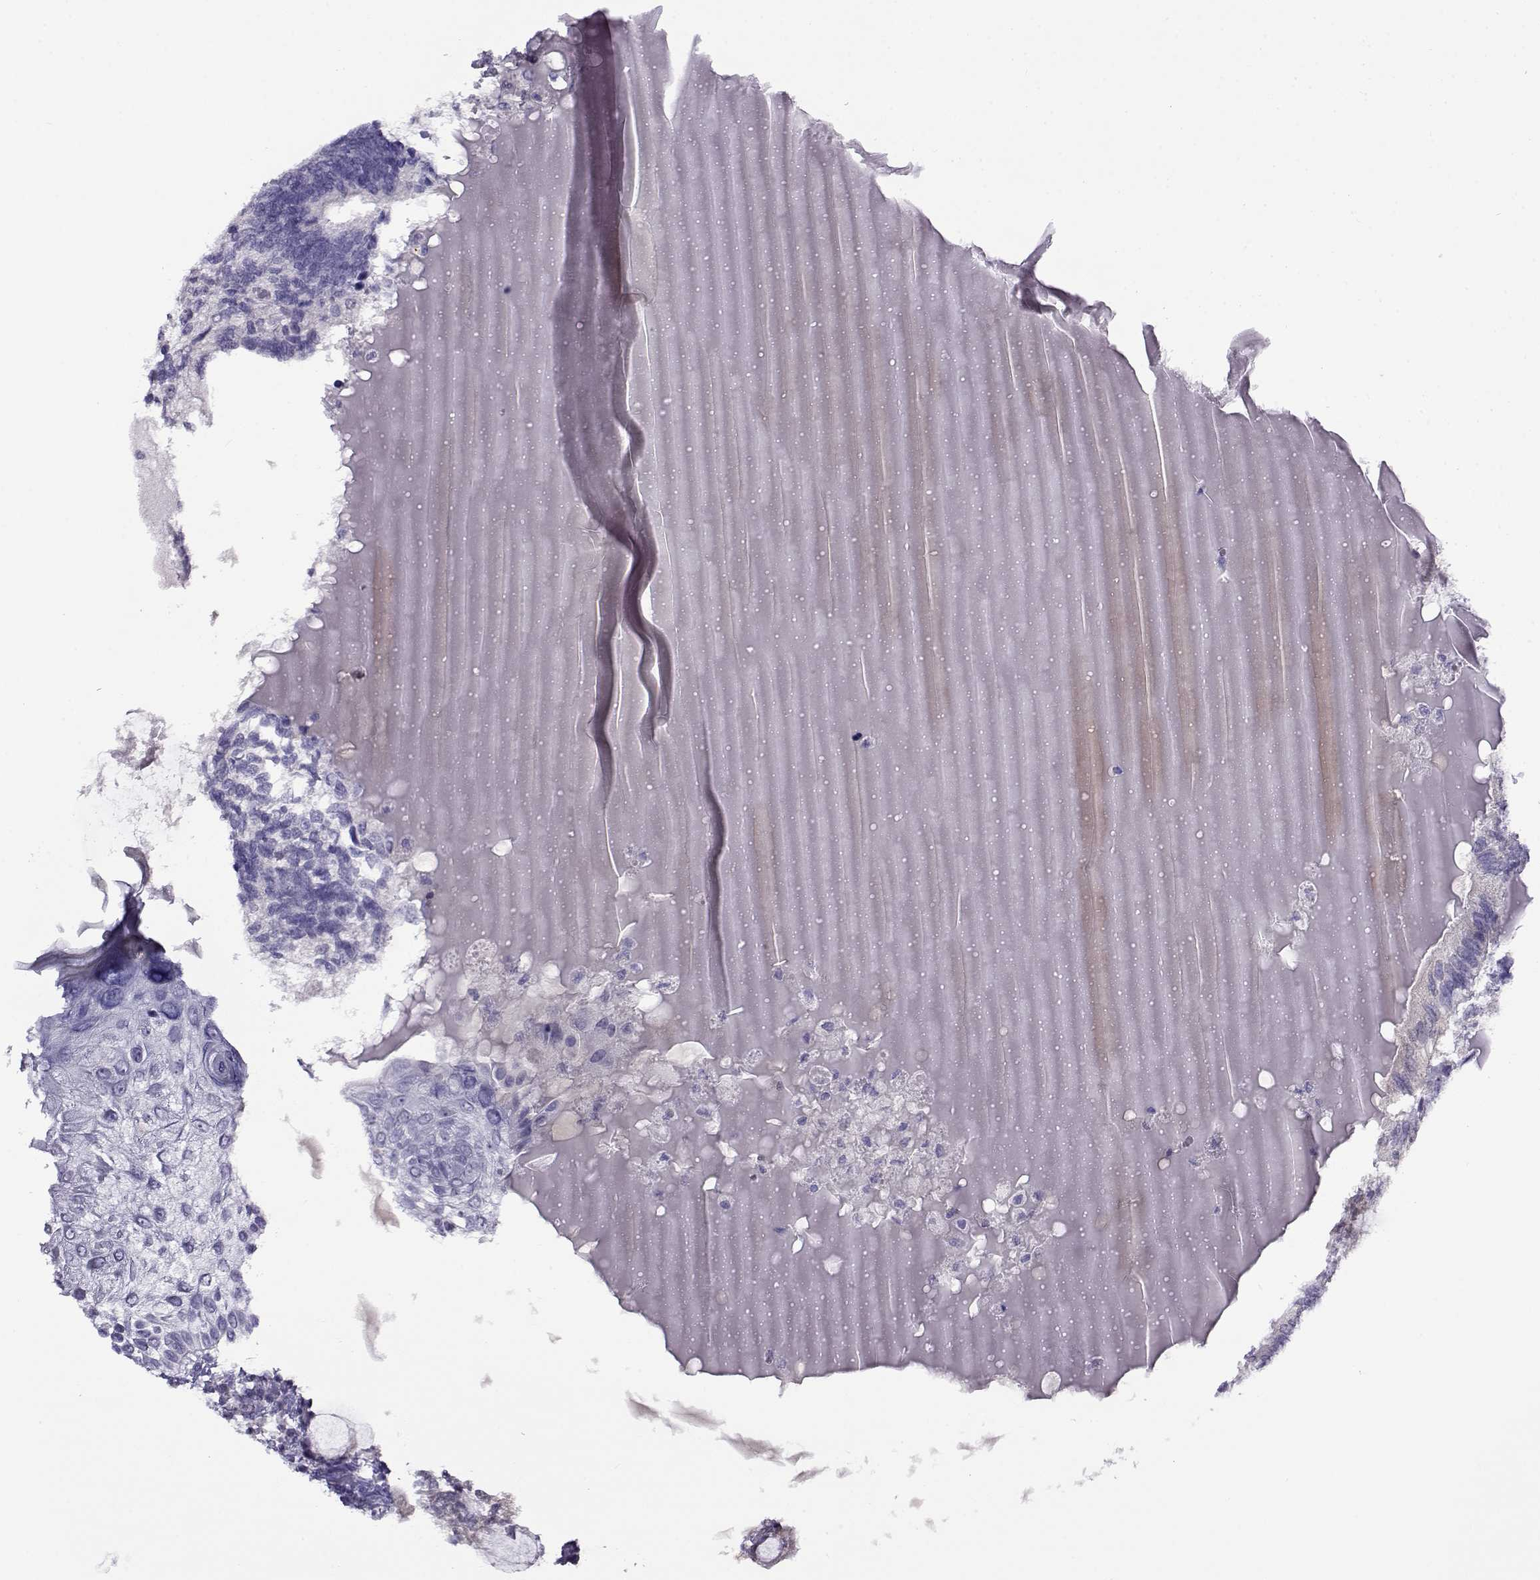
{"staining": {"intensity": "negative", "quantity": "none", "location": "none"}, "tissue": "testis cancer", "cell_type": "Tumor cells", "image_type": "cancer", "snomed": [{"axis": "morphology", "description": "Seminoma, NOS"}, {"axis": "morphology", "description": "Carcinoma, Embryonal, NOS"}, {"axis": "topography", "description": "Testis"}], "caption": "Immunohistochemical staining of human seminoma (testis) shows no significant staining in tumor cells.", "gene": "FEZF1", "patient": {"sex": "male", "age": 41}}